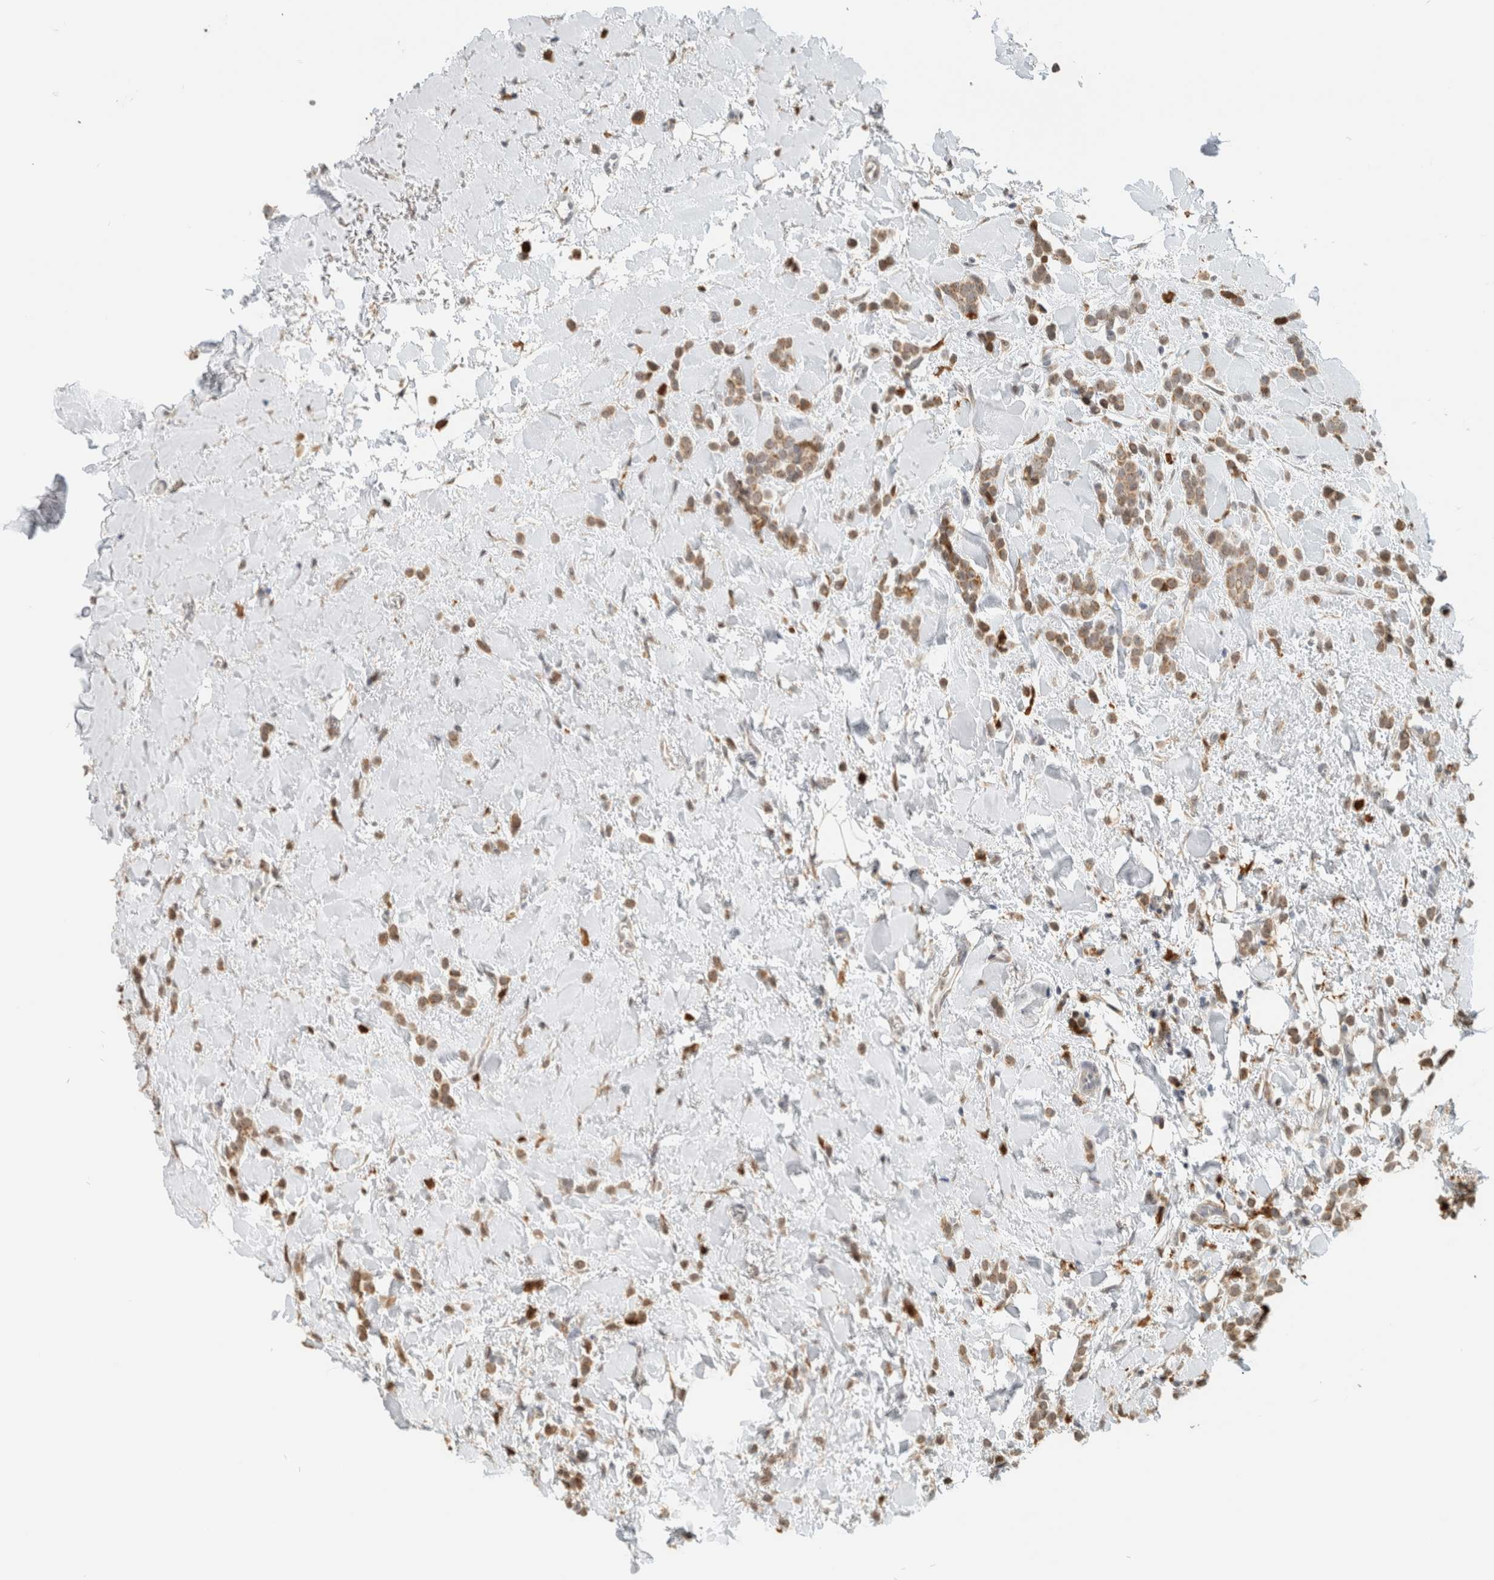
{"staining": {"intensity": "moderate", "quantity": ">75%", "location": "cytoplasmic/membranous"}, "tissue": "breast cancer", "cell_type": "Tumor cells", "image_type": "cancer", "snomed": [{"axis": "morphology", "description": "Normal tissue, NOS"}, {"axis": "morphology", "description": "Lobular carcinoma"}, {"axis": "topography", "description": "Breast"}], "caption": "There is medium levels of moderate cytoplasmic/membranous staining in tumor cells of lobular carcinoma (breast), as demonstrated by immunohistochemical staining (brown color).", "gene": "CAPG", "patient": {"sex": "female", "age": 50}}